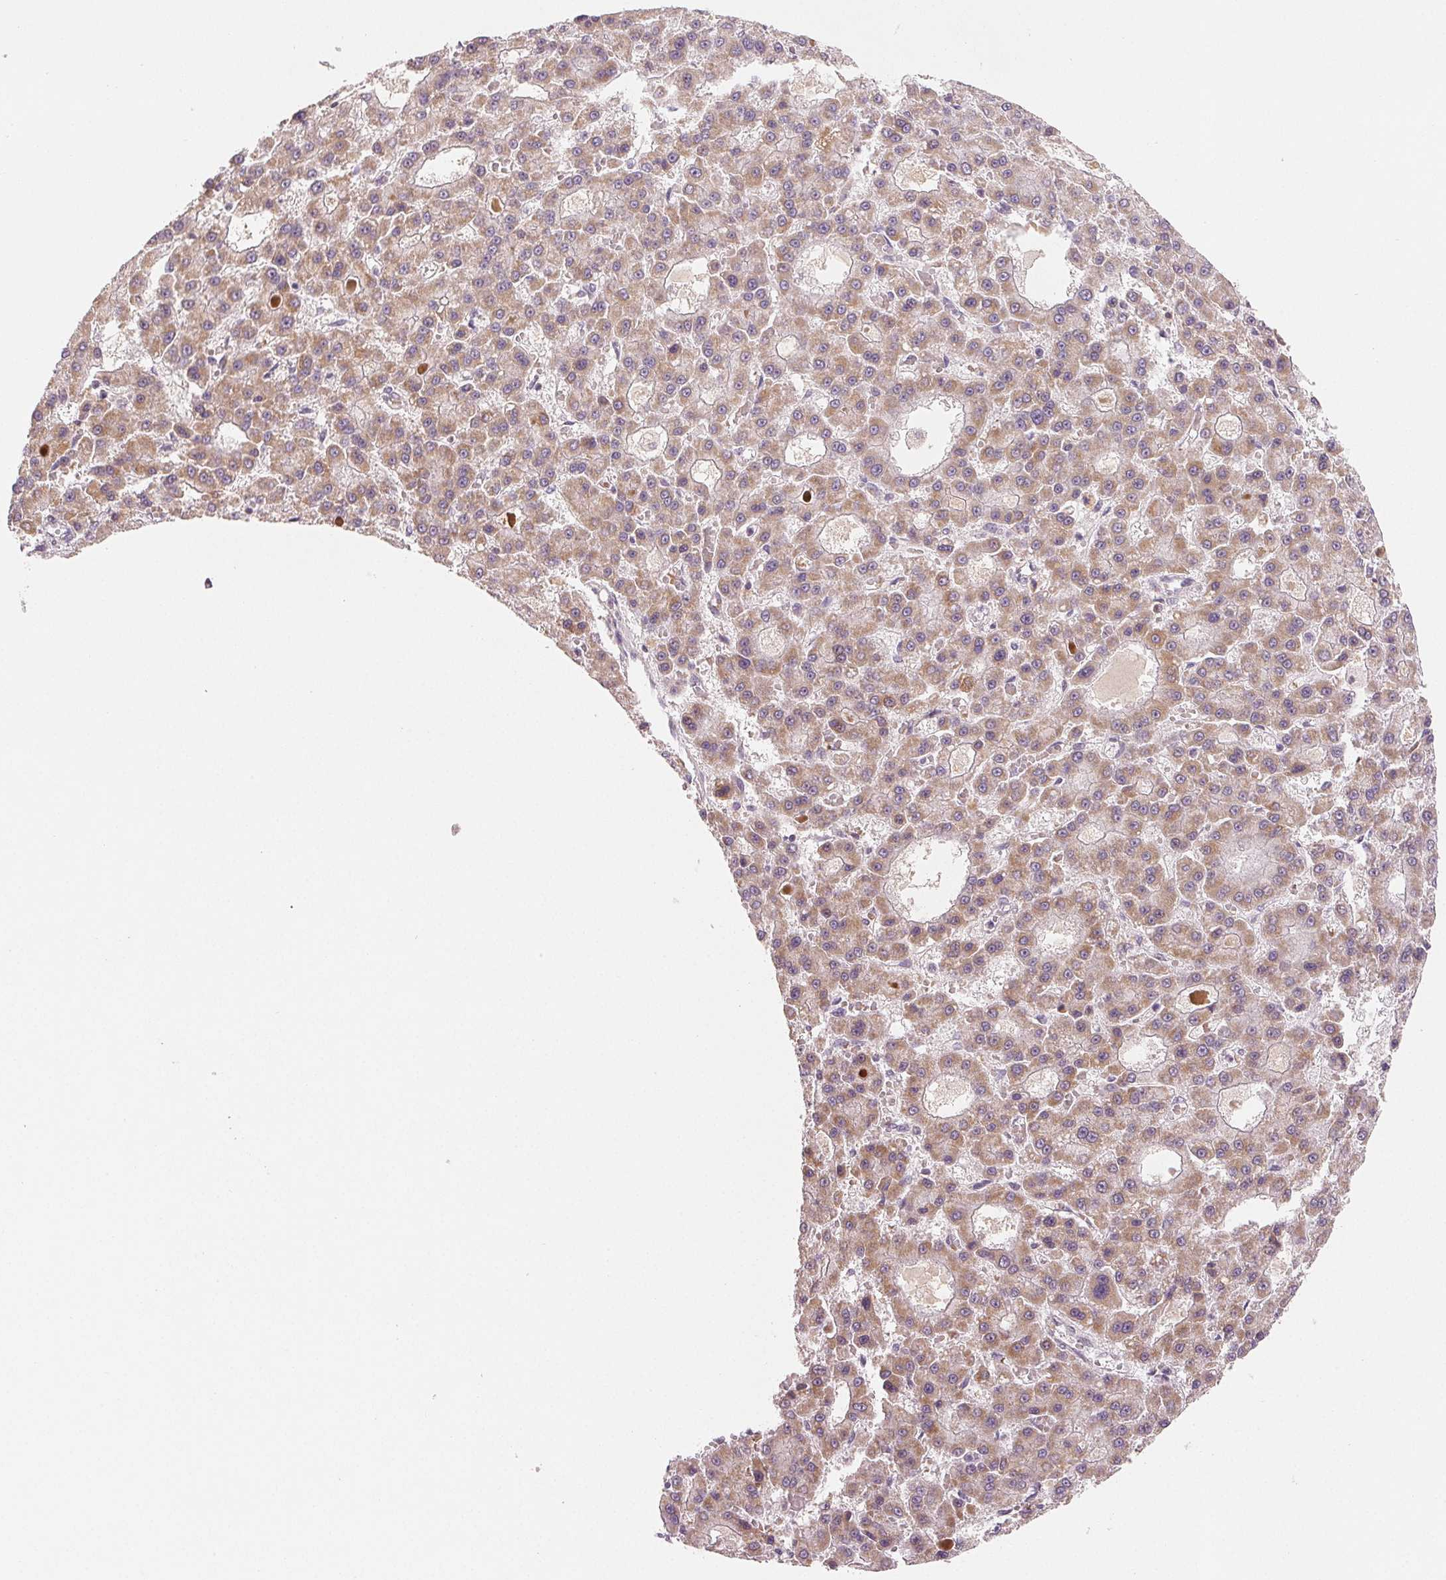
{"staining": {"intensity": "weak", "quantity": ">75%", "location": "cytoplasmic/membranous"}, "tissue": "liver cancer", "cell_type": "Tumor cells", "image_type": "cancer", "snomed": [{"axis": "morphology", "description": "Carcinoma, Hepatocellular, NOS"}, {"axis": "topography", "description": "Liver"}], "caption": "Brown immunohistochemical staining in liver cancer demonstrates weak cytoplasmic/membranous positivity in about >75% of tumor cells.", "gene": "HINT2", "patient": {"sex": "male", "age": 70}}